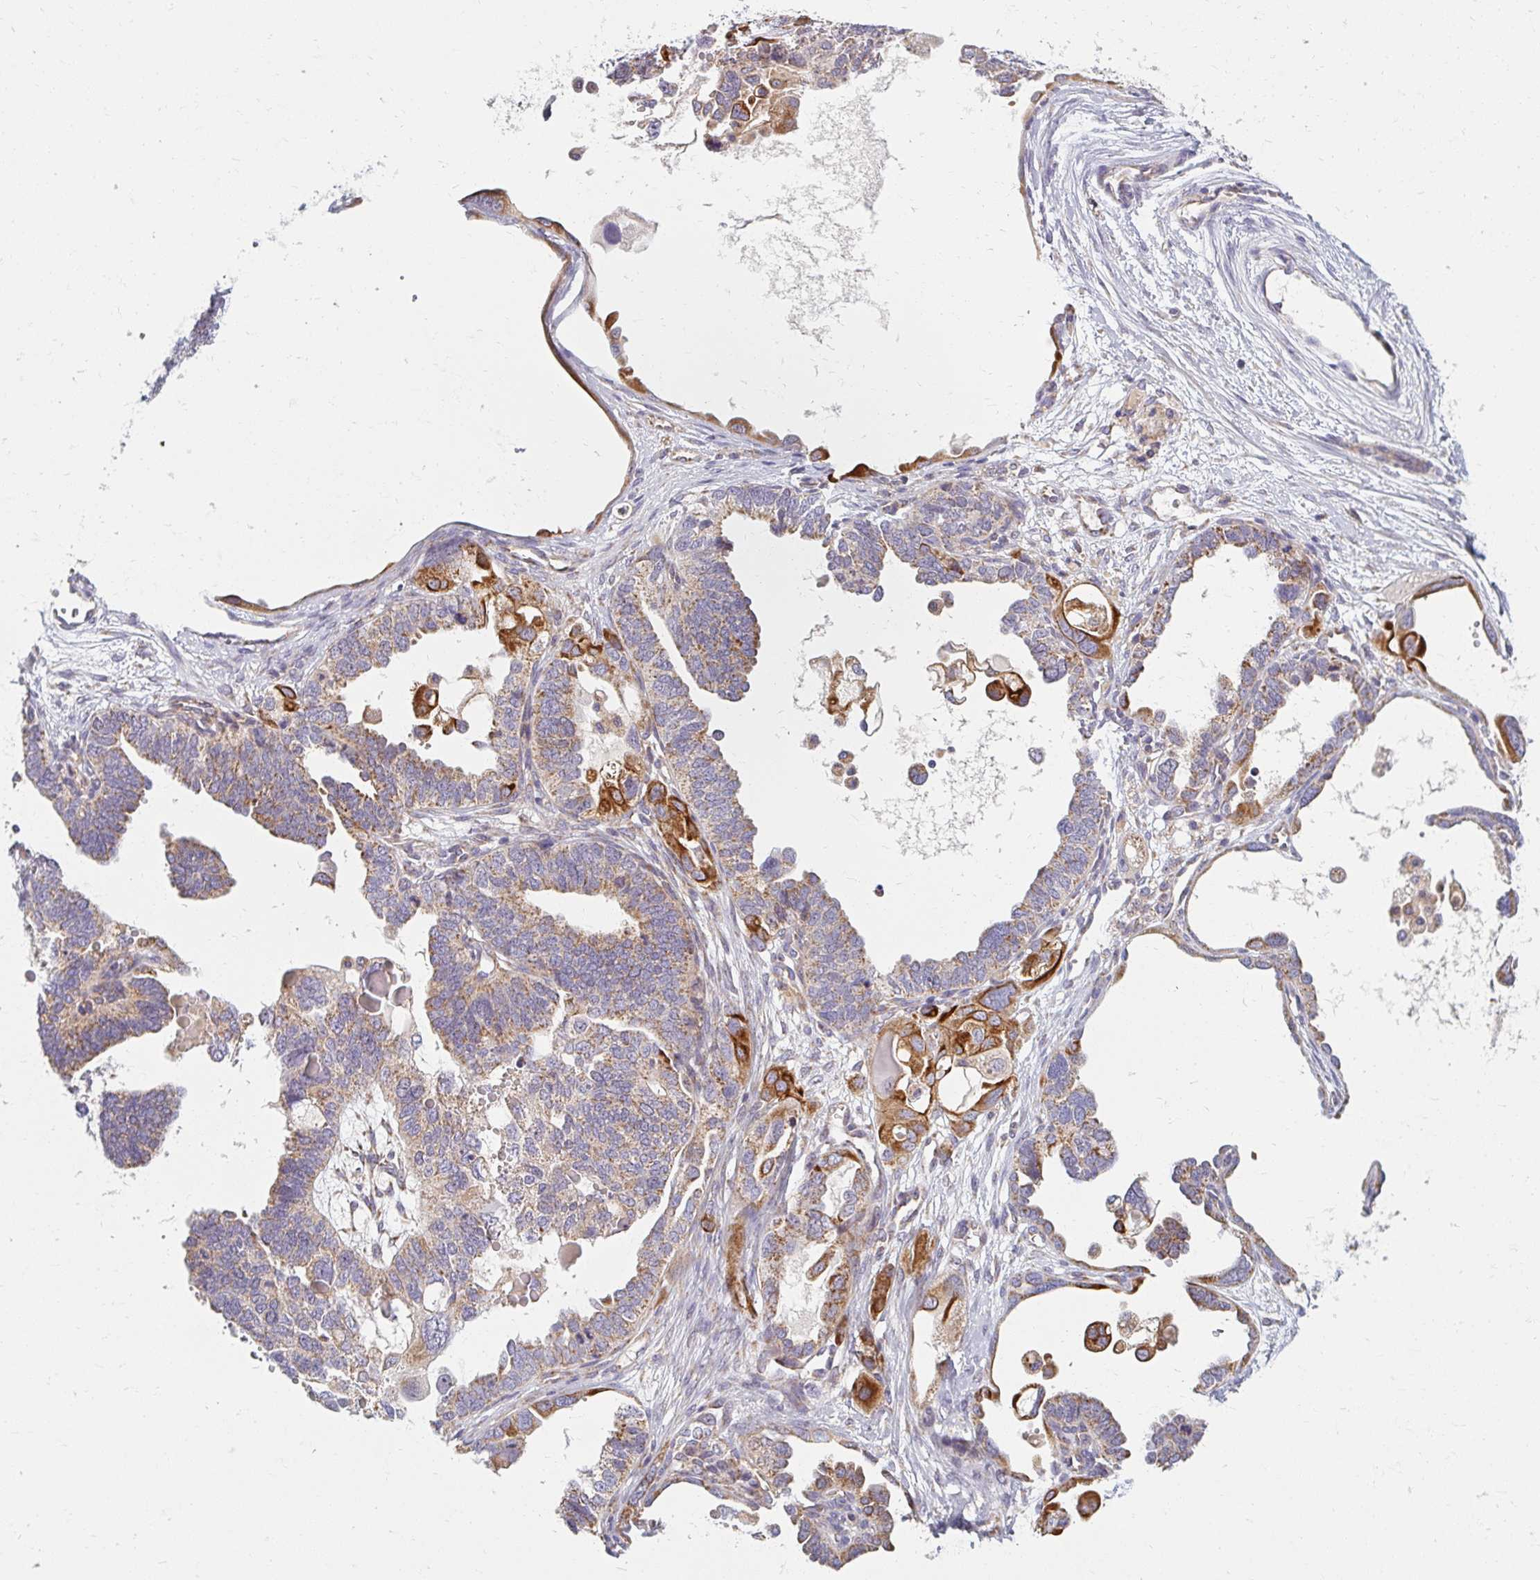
{"staining": {"intensity": "moderate", "quantity": "25%-75%", "location": "cytoplasmic/membranous"}, "tissue": "ovarian cancer", "cell_type": "Tumor cells", "image_type": "cancer", "snomed": [{"axis": "morphology", "description": "Cystadenocarcinoma, serous, NOS"}, {"axis": "topography", "description": "Ovary"}], "caption": "A brown stain shows moderate cytoplasmic/membranous expression of a protein in human ovarian cancer tumor cells.", "gene": "SKP2", "patient": {"sex": "female", "age": 51}}